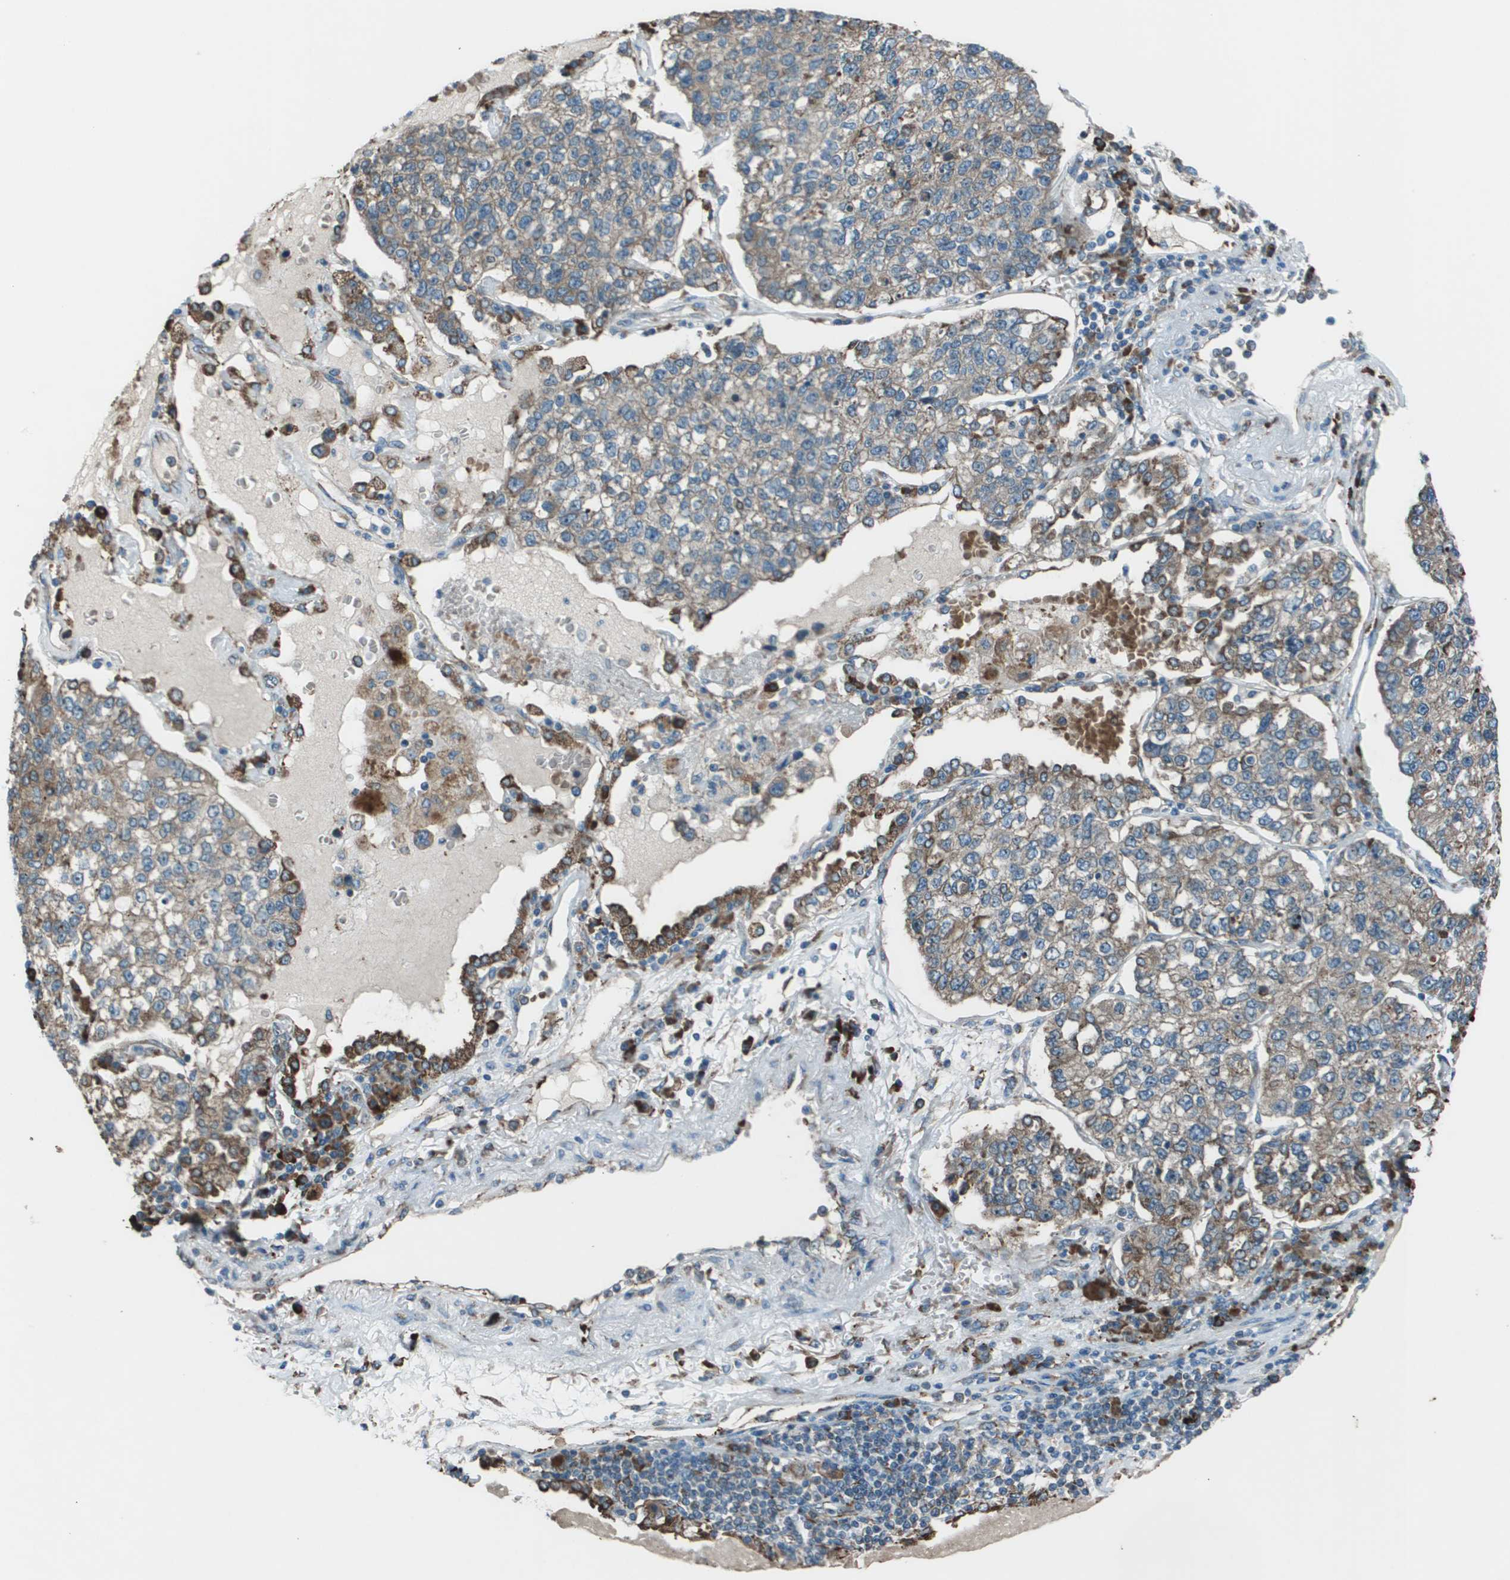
{"staining": {"intensity": "weak", "quantity": ">75%", "location": "cytoplasmic/membranous"}, "tissue": "lung cancer", "cell_type": "Tumor cells", "image_type": "cancer", "snomed": [{"axis": "morphology", "description": "Adenocarcinoma, NOS"}, {"axis": "topography", "description": "Lung"}], "caption": "Adenocarcinoma (lung) stained with a brown dye demonstrates weak cytoplasmic/membranous positive positivity in approximately >75% of tumor cells.", "gene": "UTS2", "patient": {"sex": "male", "age": 49}}